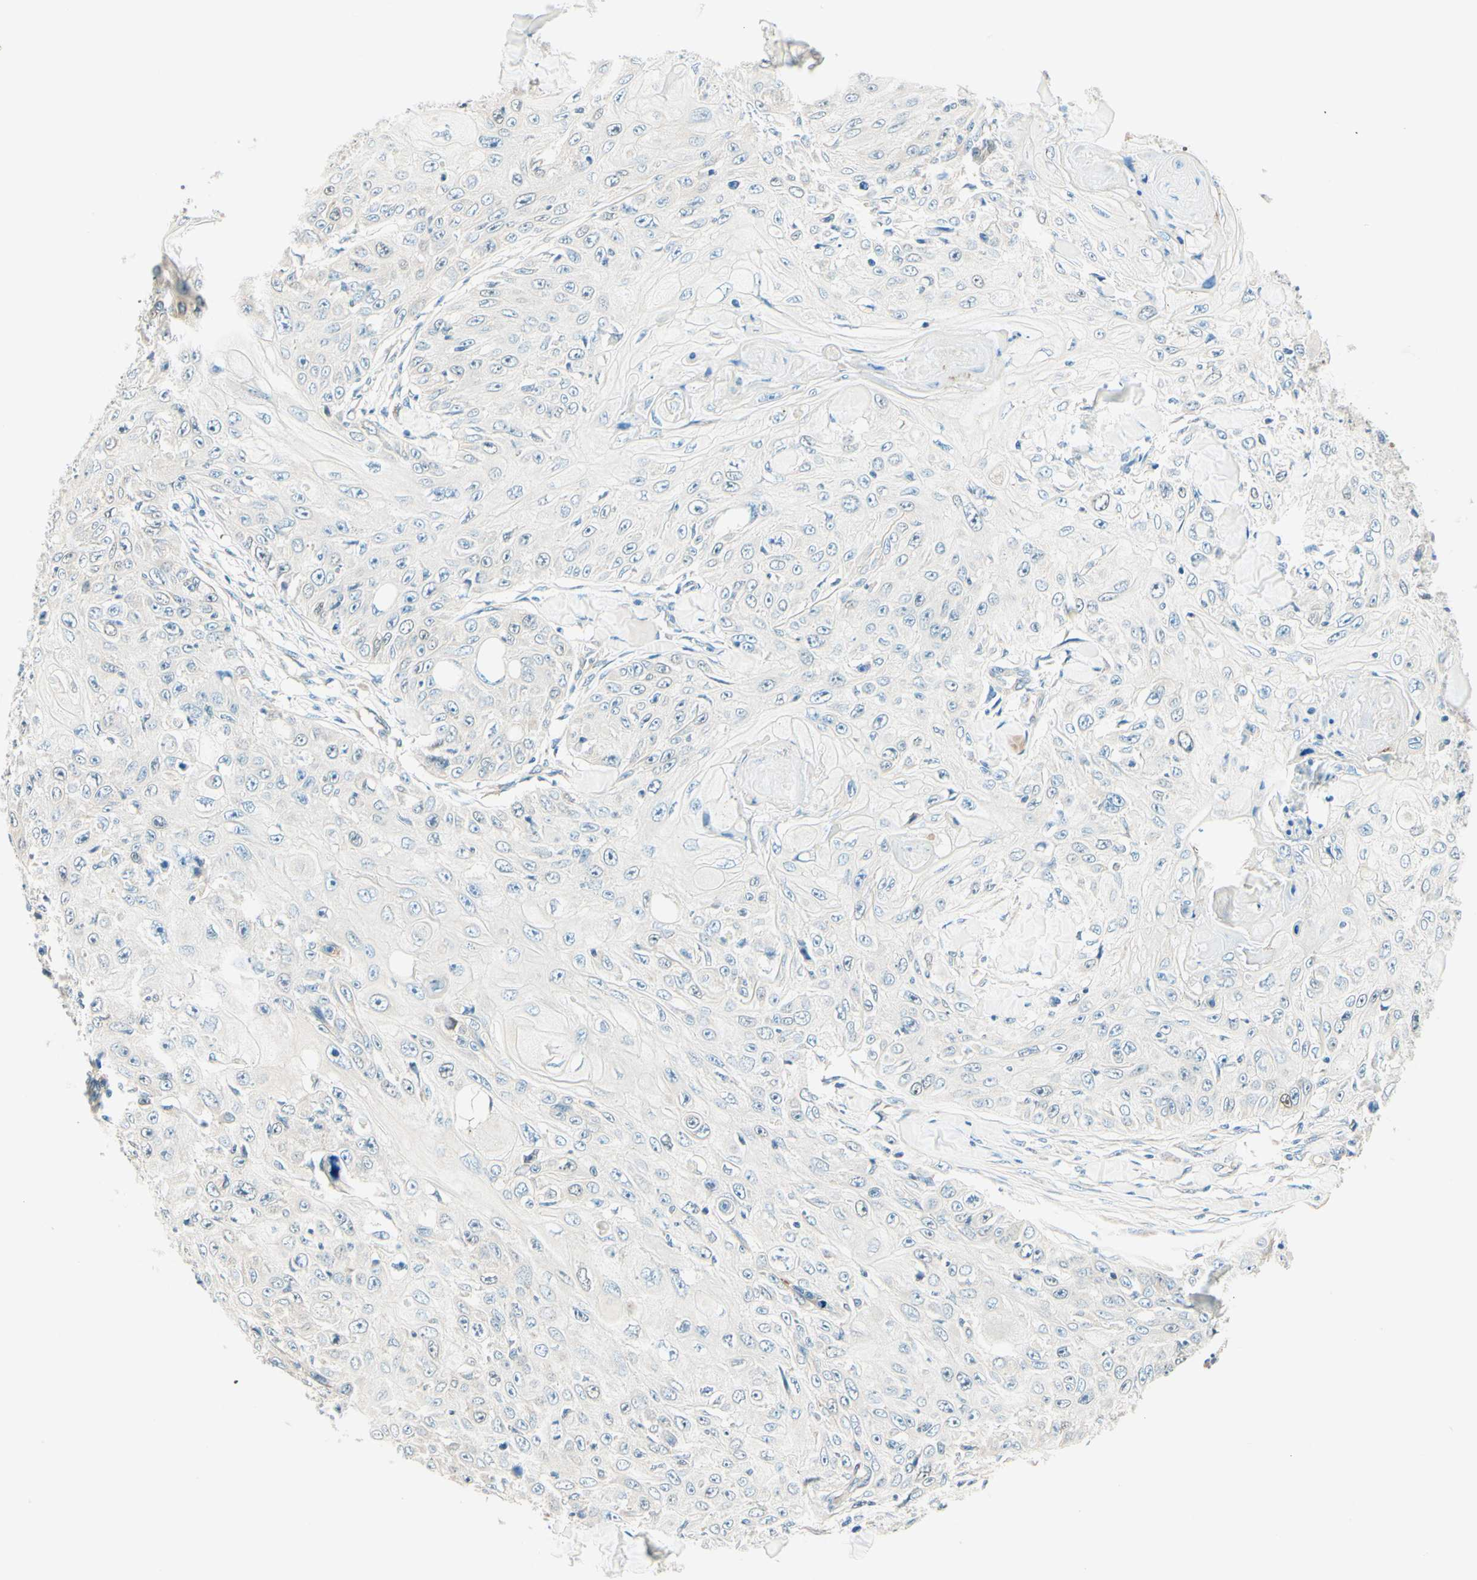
{"staining": {"intensity": "negative", "quantity": "none", "location": "none"}, "tissue": "skin cancer", "cell_type": "Tumor cells", "image_type": "cancer", "snomed": [{"axis": "morphology", "description": "Squamous cell carcinoma, NOS"}, {"axis": "topography", "description": "Skin"}], "caption": "Immunohistochemistry (IHC) image of human skin cancer (squamous cell carcinoma) stained for a protein (brown), which reveals no staining in tumor cells.", "gene": "TAOK2", "patient": {"sex": "male", "age": 86}}